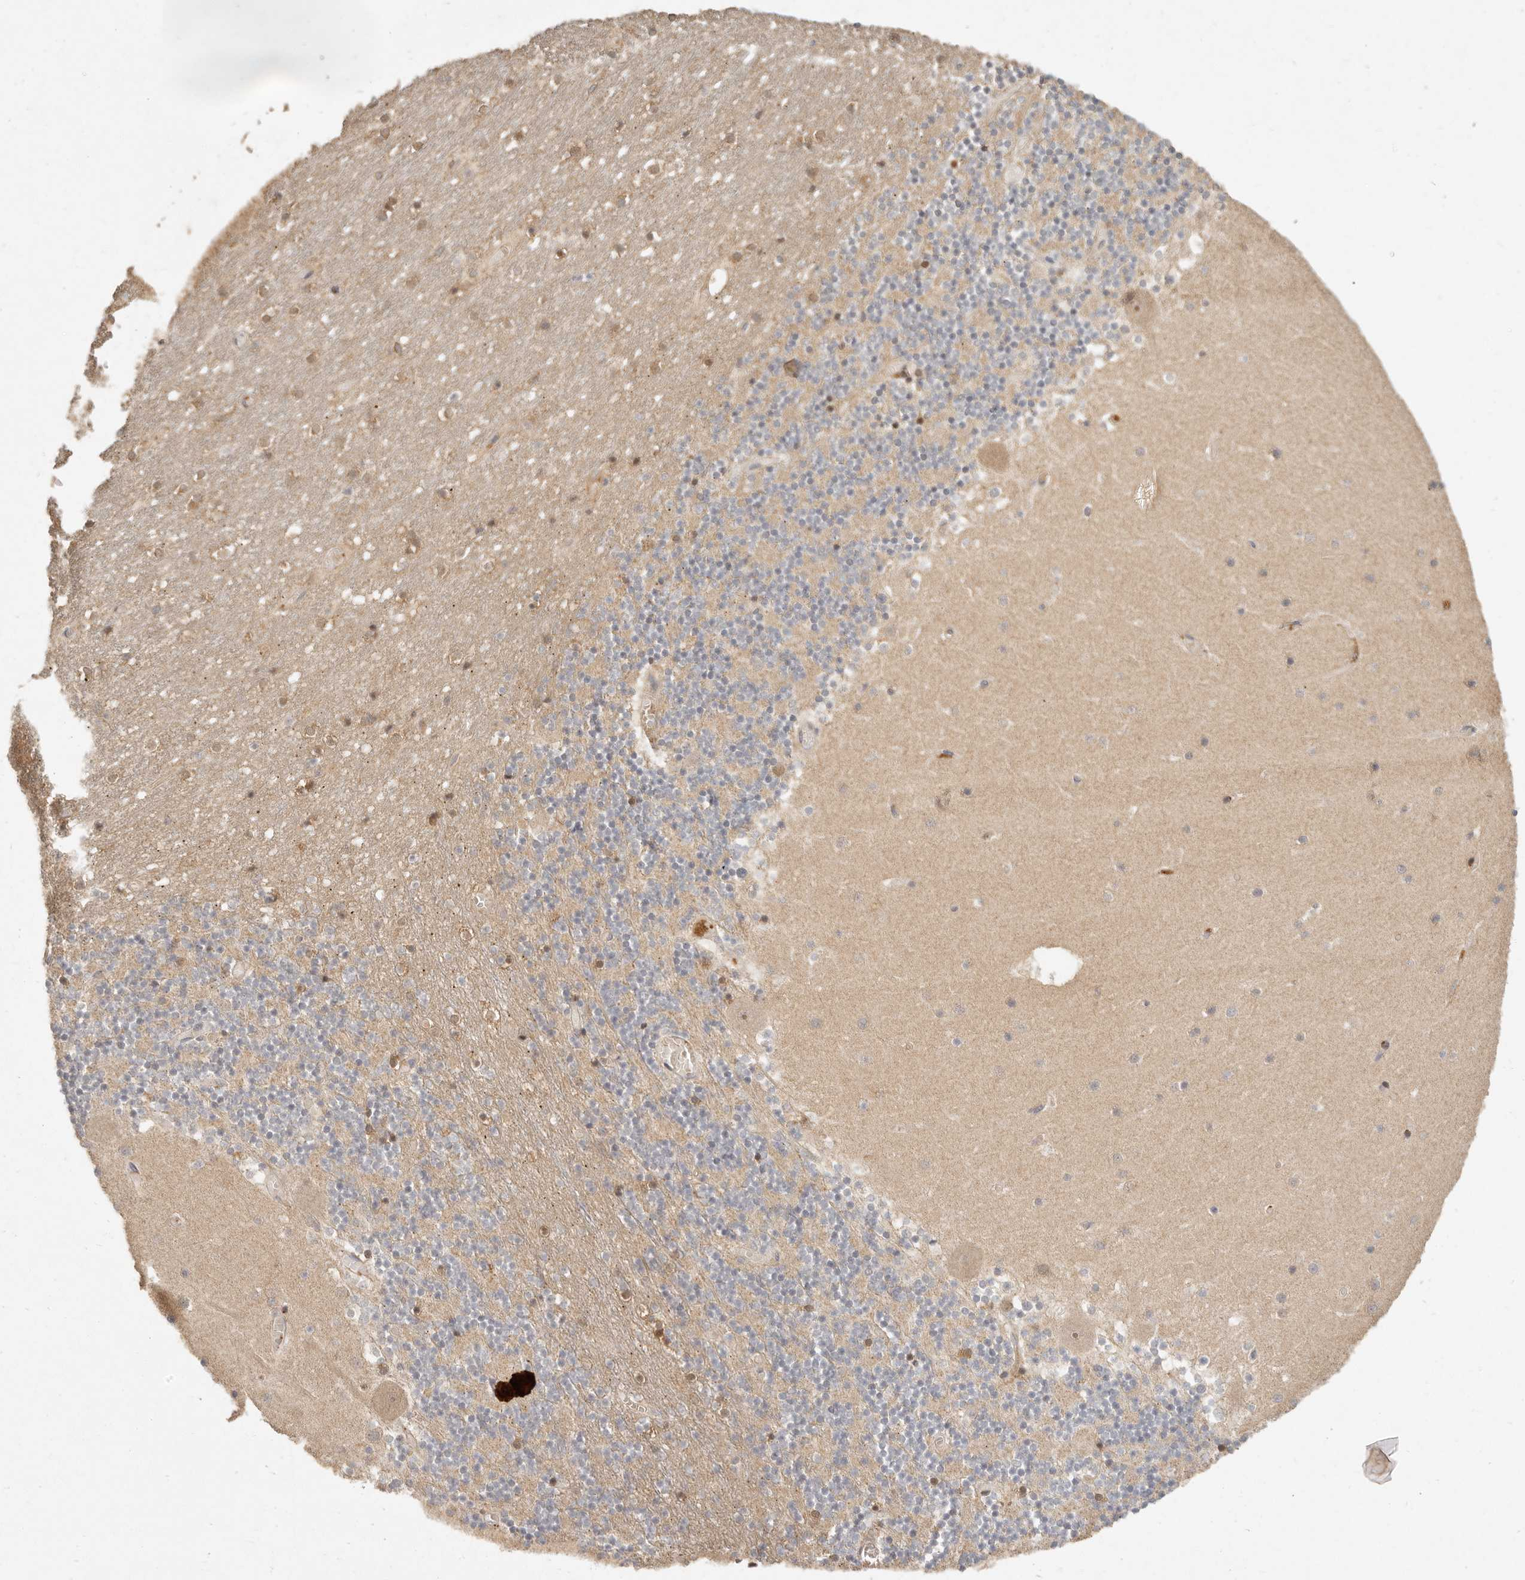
{"staining": {"intensity": "weak", "quantity": "25%-75%", "location": "cytoplasmic/membranous"}, "tissue": "cerebellum", "cell_type": "Cells in granular layer", "image_type": "normal", "snomed": [{"axis": "morphology", "description": "Normal tissue, NOS"}, {"axis": "topography", "description": "Cerebellum"}], "caption": "Weak cytoplasmic/membranous protein staining is appreciated in approximately 25%-75% of cells in granular layer in cerebellum. The staining was performed using DAB to visualize the protein expression in brown, while the nuclei were stained in blue with hematoxylin (Magnification: 20x).", "gene": "VIPR1", "patient": {"sex": "female", "age": 28}}